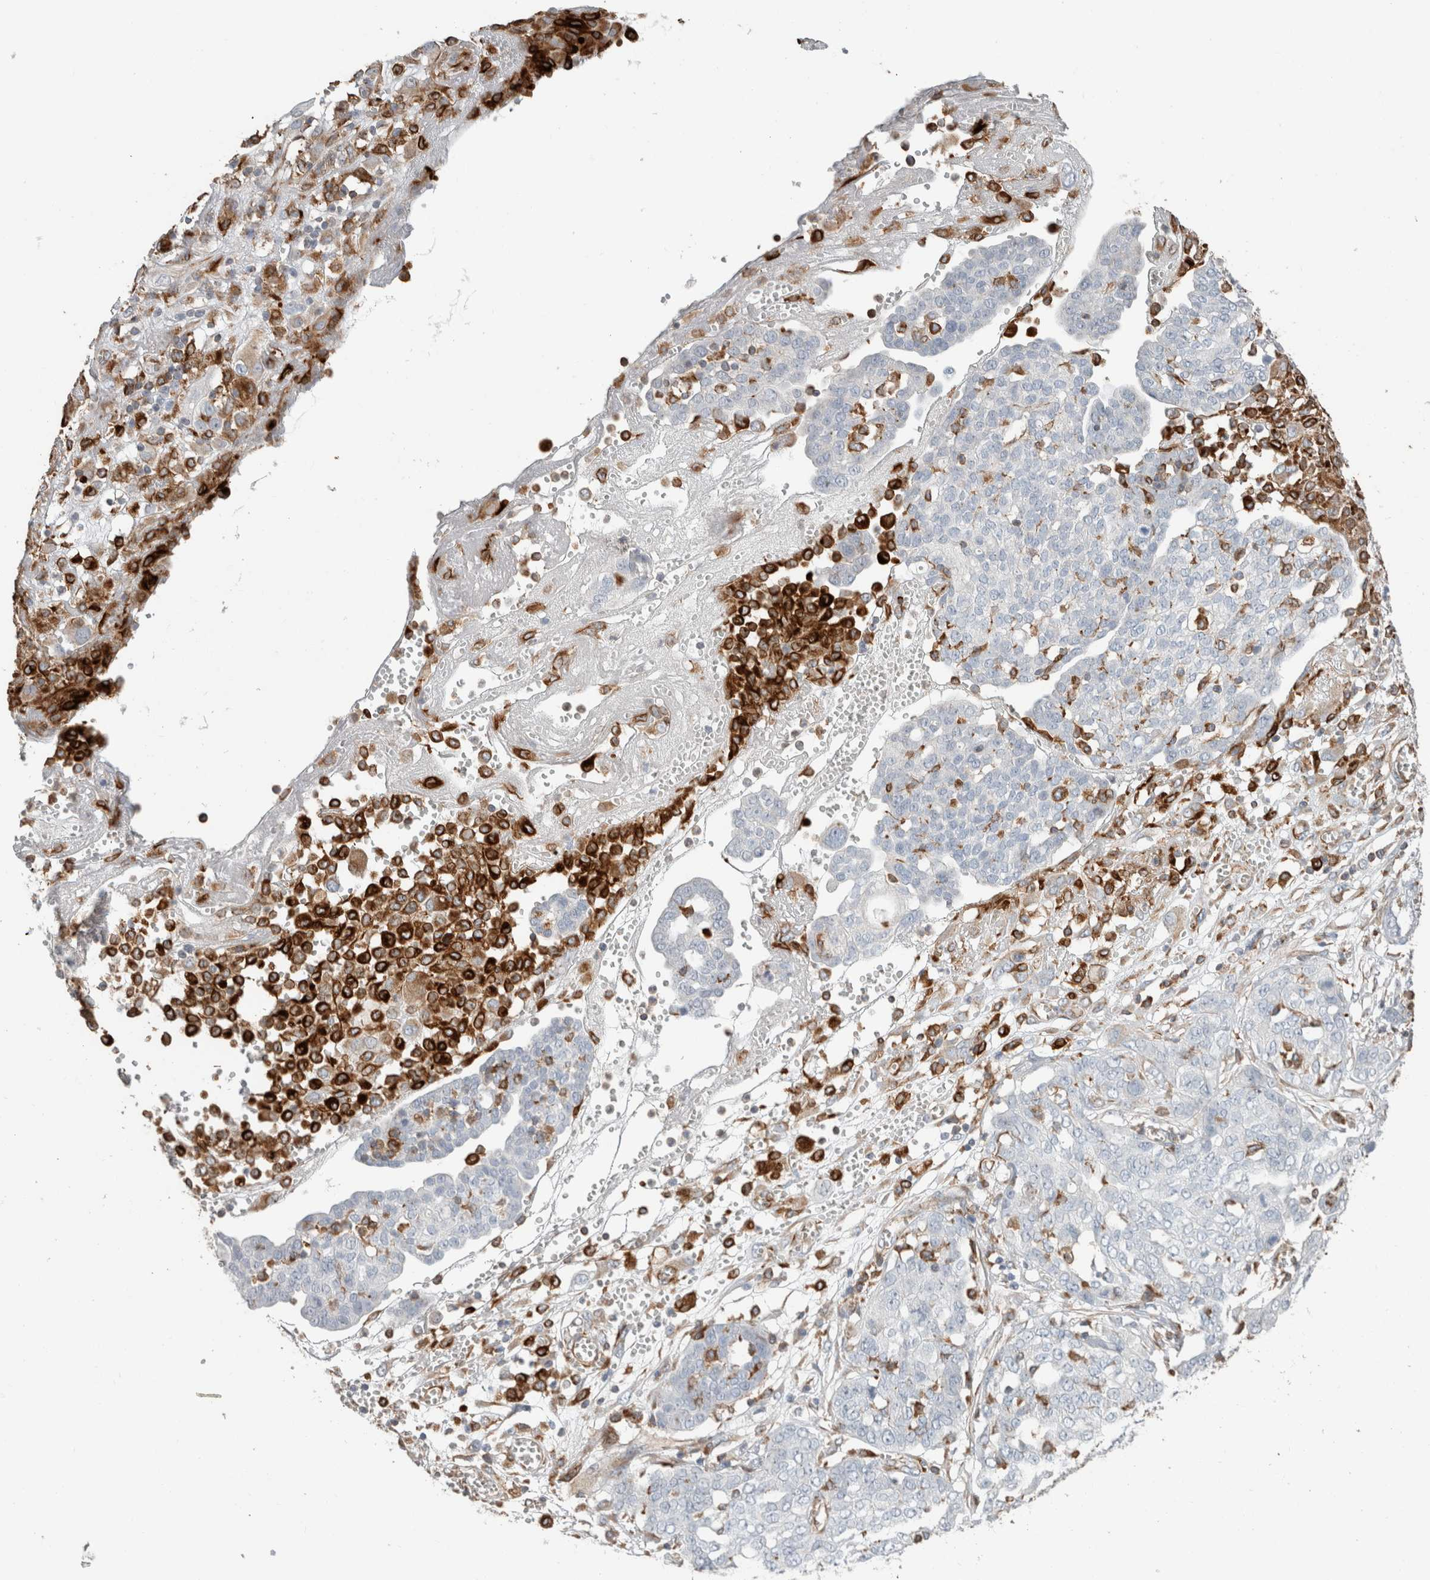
{"staining": {"intensity": "negative", "quantity": "none", "location": "none"}, "tissue": "ovarian cancer", "cell_type": "Tumor cells", "image_type": "cancer", "snomed": [{"axis": "morphology", "description": "Cystadenocarcinoma, serous, NOS"}, {"axis": "topography", "description": "Soft tissue"}, {"axis": "topography", "description": "Ovary"}], "caption": "Ovarian cancer (serous cystadenocarcinoma) was stained to show a protein in brown. There is no significant expression in tumor cells.", "gene": "LY86", "patient": {"sex": "female", "age": 57}}